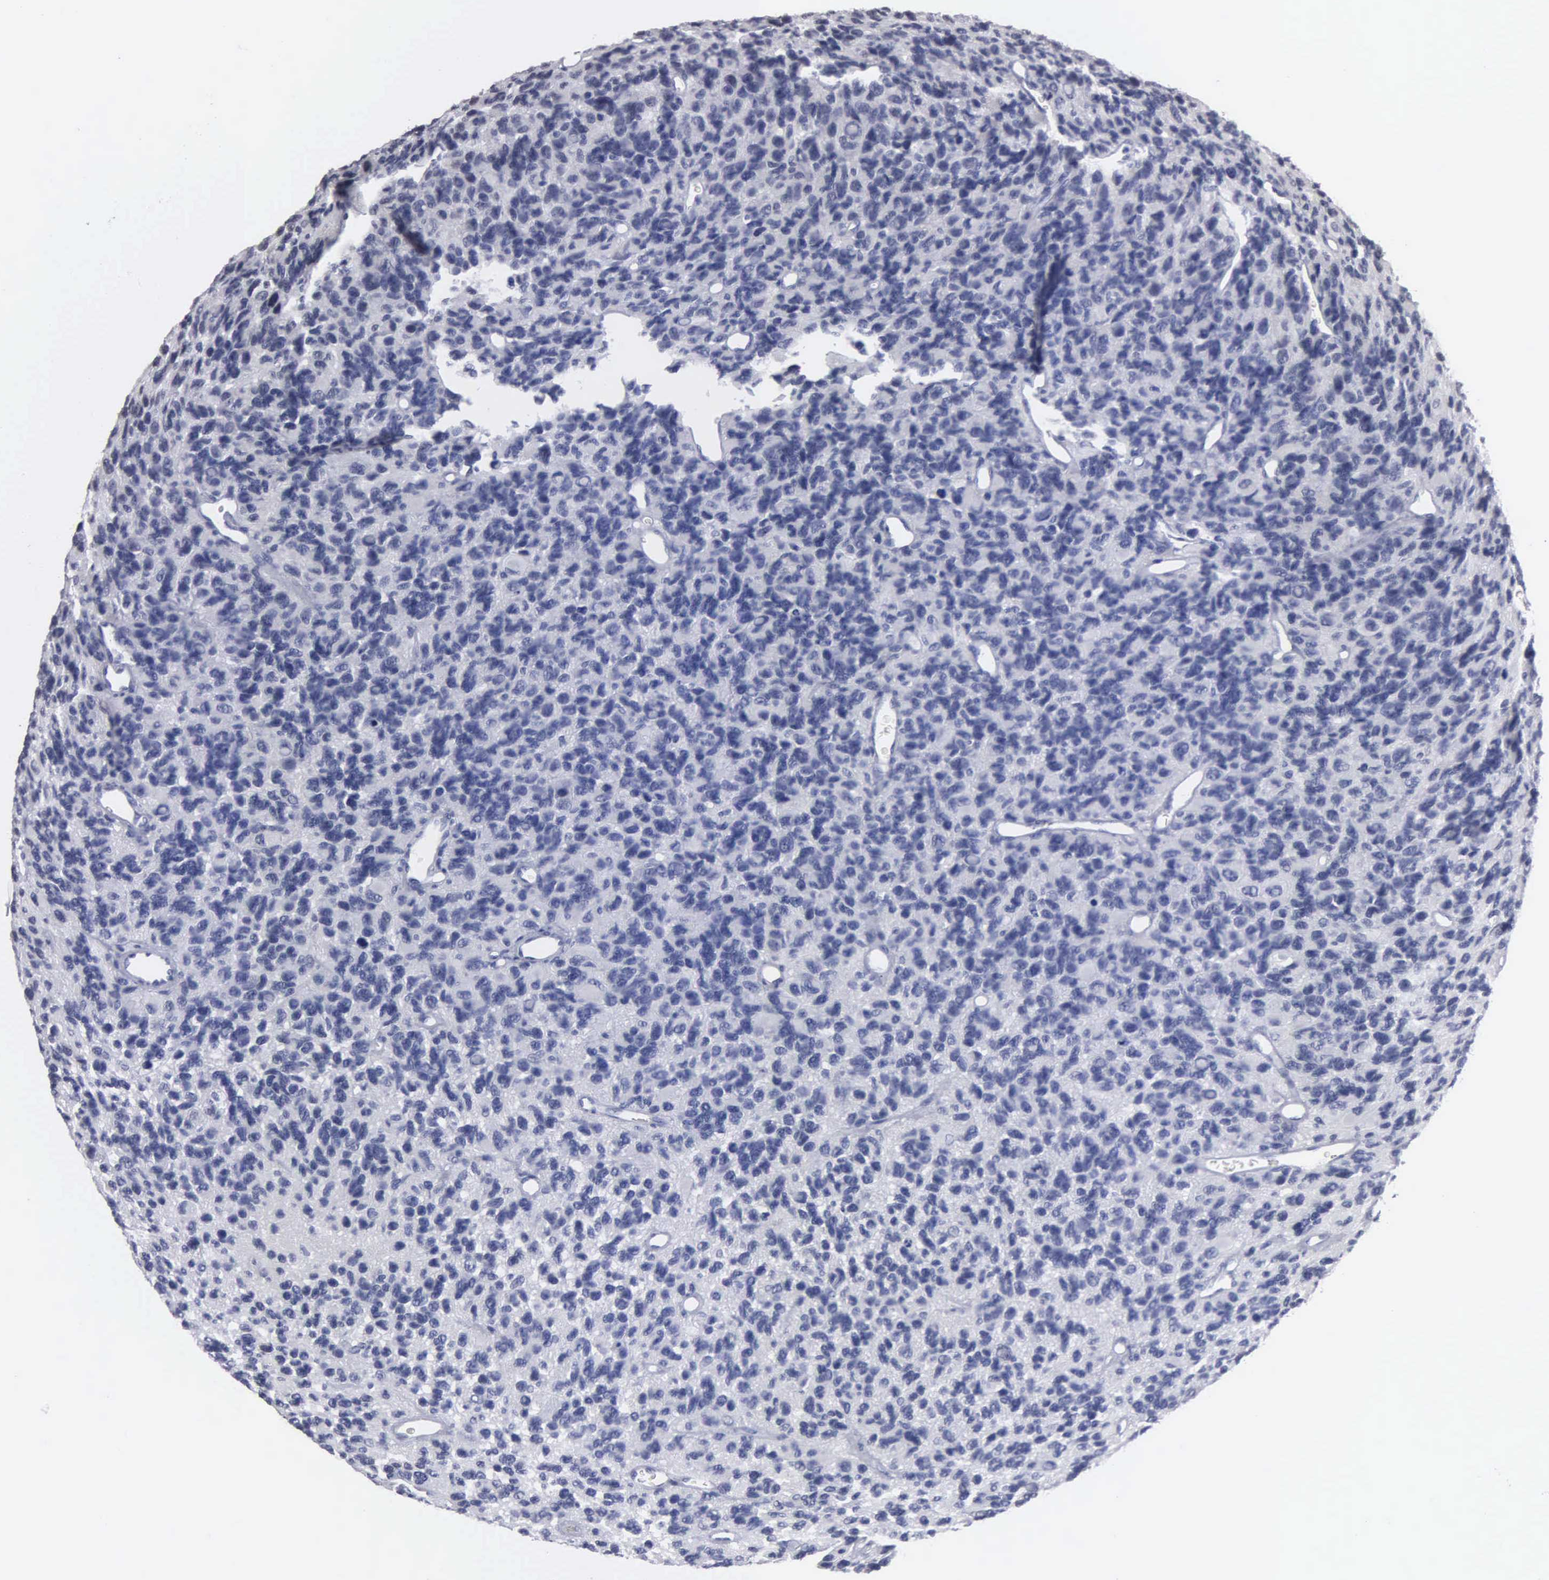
{"staining": {"intensity": "negative", "quantity": "none", "location": "none"}, "tissue": "glioma", "cell_type": "Tumor cells", "image_type": "cancer", "snomed": [{"axis": "morphology", "description": "Glioma, malignant, High grade"}, {"axis": "topography", "description": "Brain"}], "caption": "Histopathology image shows no protein positivity in tumor cells of glioma tissue. (DAB (3,3'-diaminobenzidine) IHC visualized using brightfield microscopy, high magnification).", "gene": "UPB1", "patient": {"sex": "male", "age": 77}}